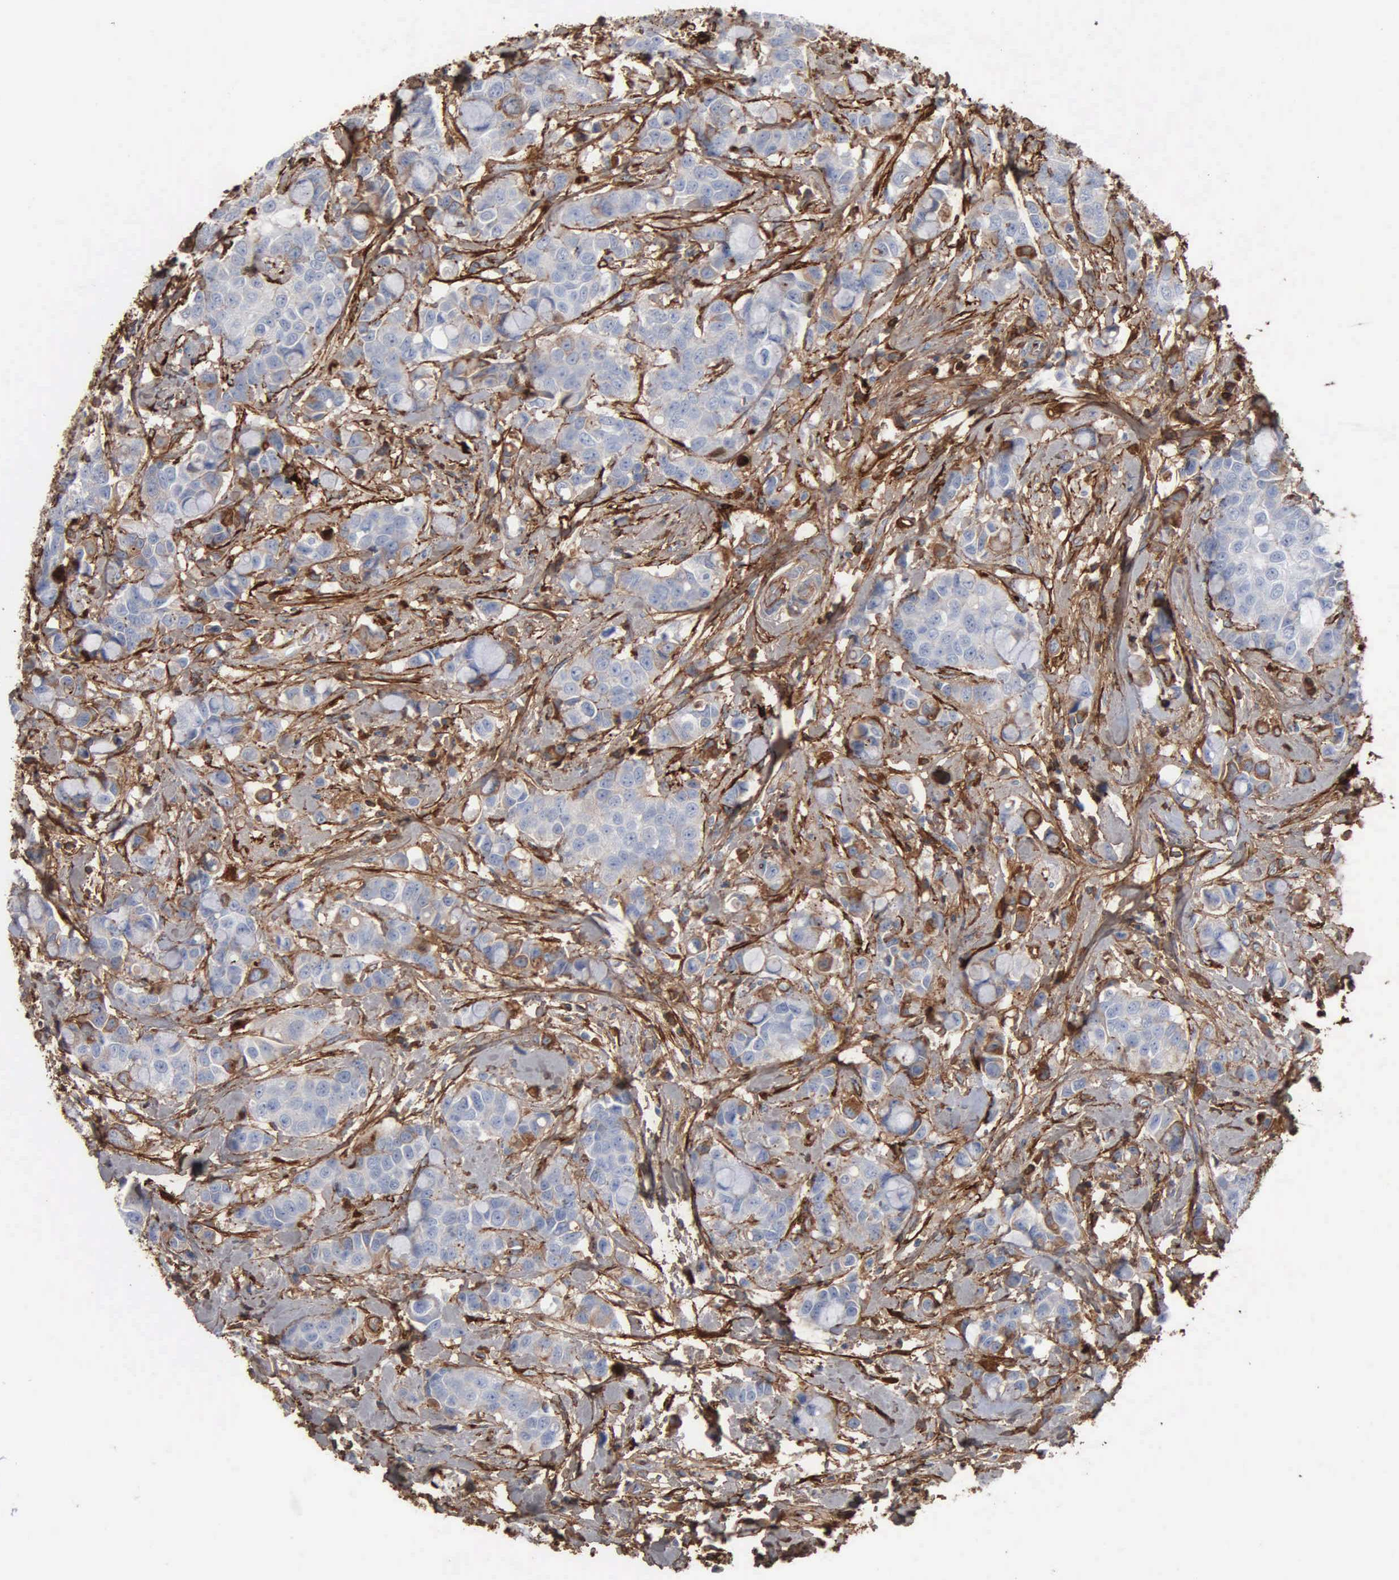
{"staining": {"intensity": "weak", "quantity": "<25%", "location": "cytoplasmic/membranous"}, "tissue": "breast cancer", "cell_type": "Tumor cells", "image_type": "cancer", "snomed": [{"axis": "morphology", "description": "Duct carcinoma"}, {"axis": "topography", "description": "Breast"}], "caption": "Tumor cells show no significant positivity in intraductal carcinoma (breast). (Brightfield microscopy of DAB IHC at high magnification).", "gene": "FN1", "patient": {"sex": "female", "age": 27}}